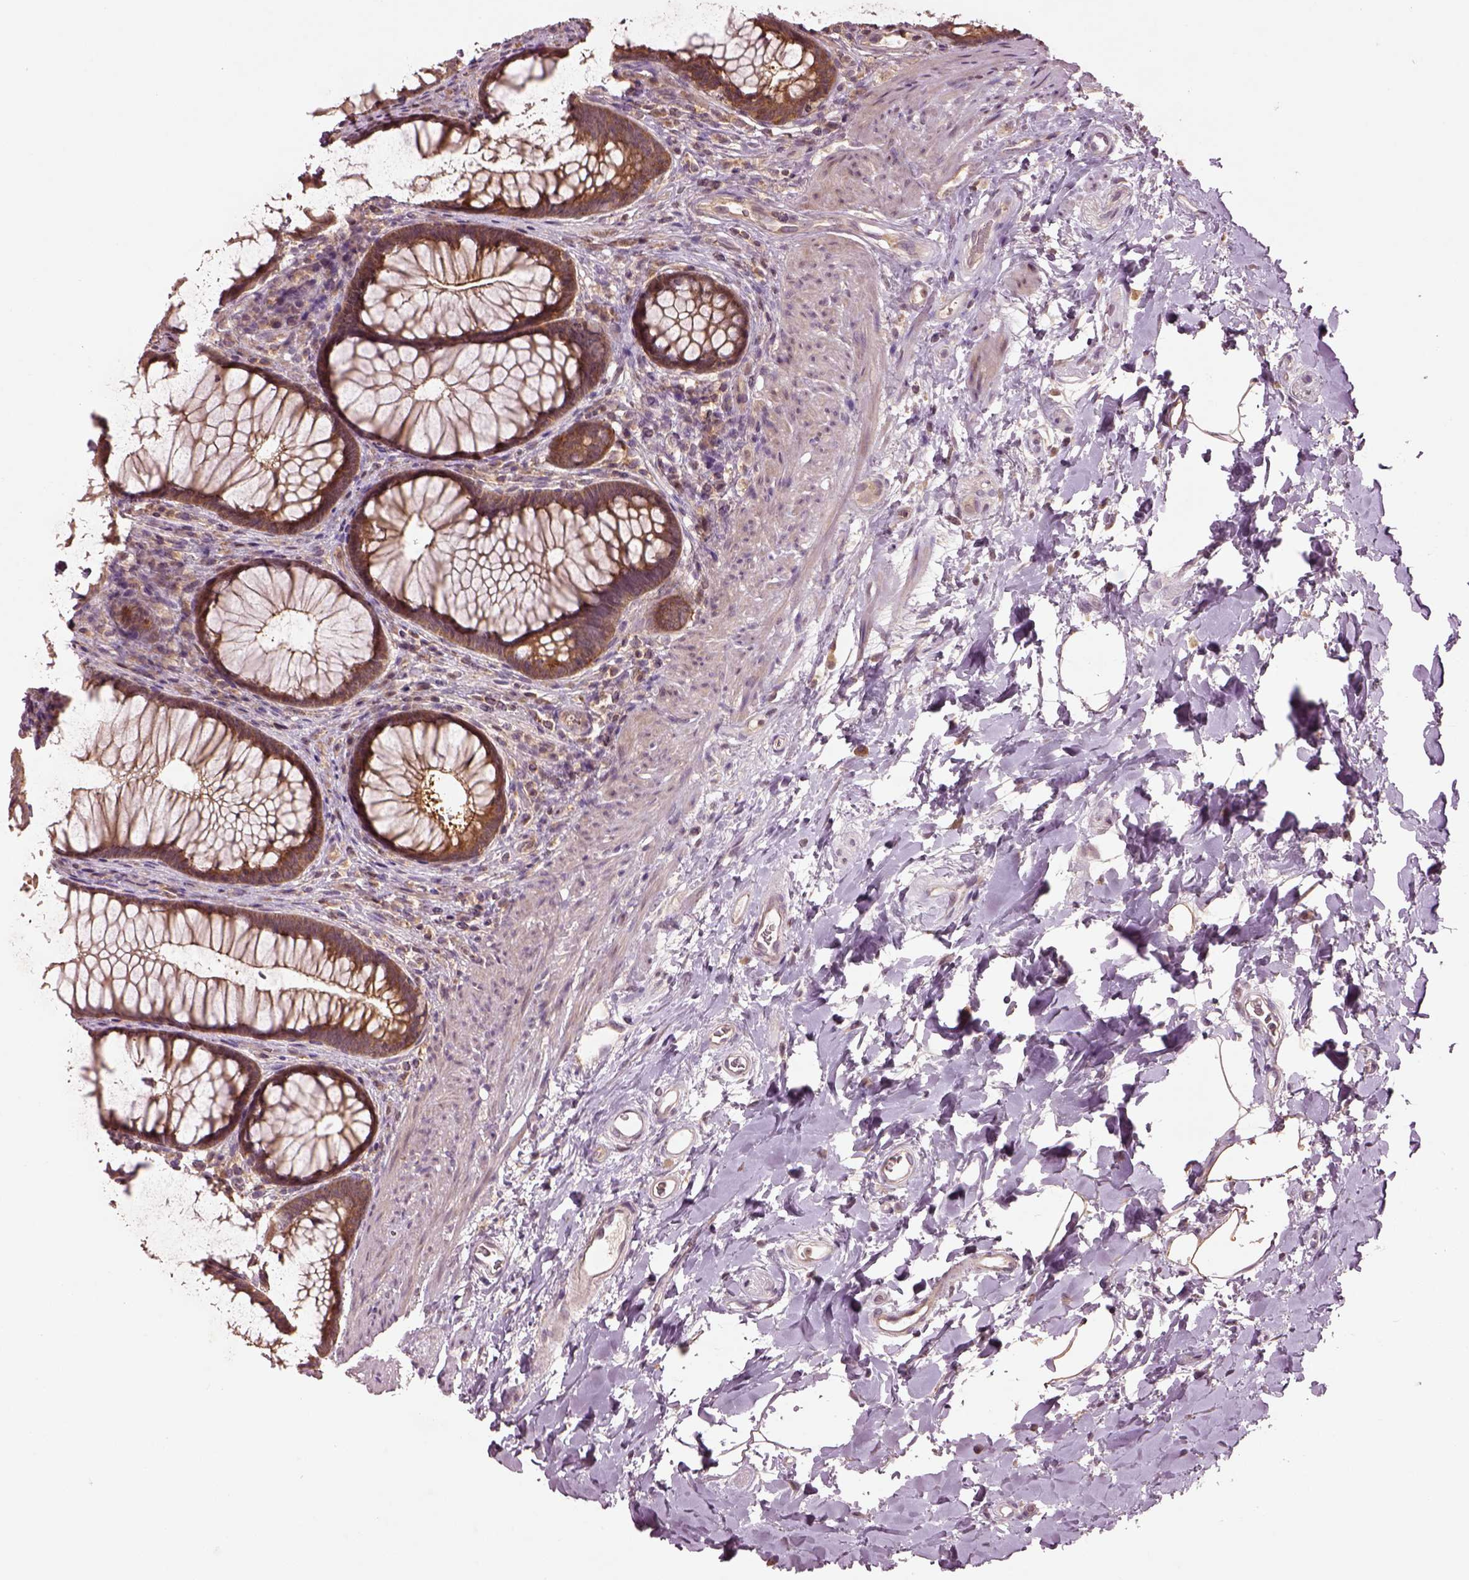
{"staining": {"intensity": "moderate", "quantity": ">75%", "location": "cytoplasmic/membranous"}, "tissue": "rectum", "cell_type": "Glandular cells", "image_type": "normal", "snomed": [{"axis": "morphology", "description": "Normal tissue, NOS"}, {"axis": "topography", "description": "Smooth muscle"}, {"axis": "topography", "description": "Rectum"}], "caption": "The immunohistochemical stain labels moderate cytoplasmic/membranous positivity in glandular cells of normal rectum.", "gene": "MTHFS", "patient": {"sex": "male", "age": 53}}